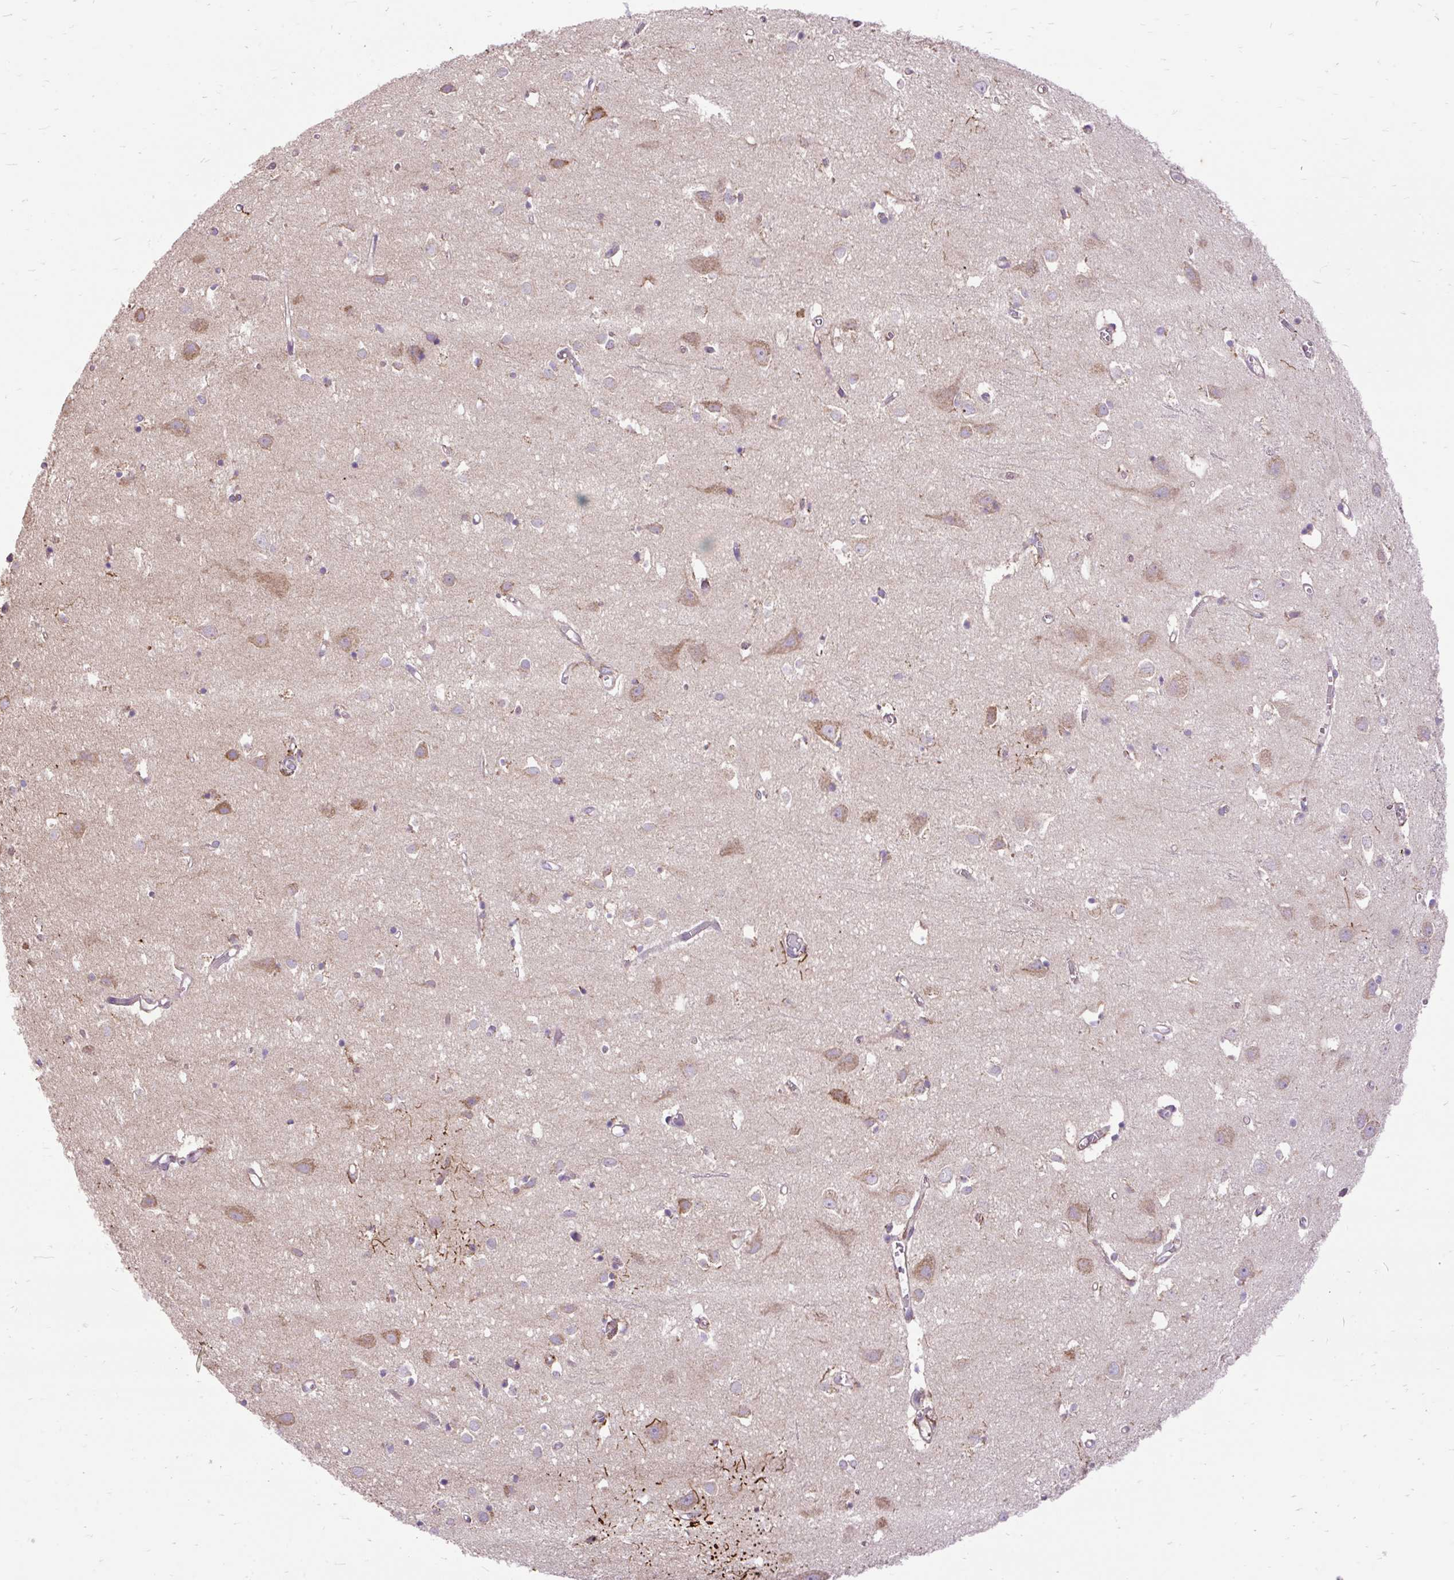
{"staining": {"intensity": "negative", "quantity": "none", "location": "none"}, "tissue": "cerebral cortex", "cell_type": "Endothelial cells", "image_type": "normal", "snomed": [{"axis": "morphology", "description": "Normal tissue, NOS"}, {"axis": "topography", "description": "Cerebral cortex"}], "caption": "The immunohistochemistry (IHC) photomicrograph has no significant positivity in endothelial cells of cerebral cortex. Nuclei are stained in blue.", "gene": "TOMM40", "patient": {"sex": "male", "age": 70}}